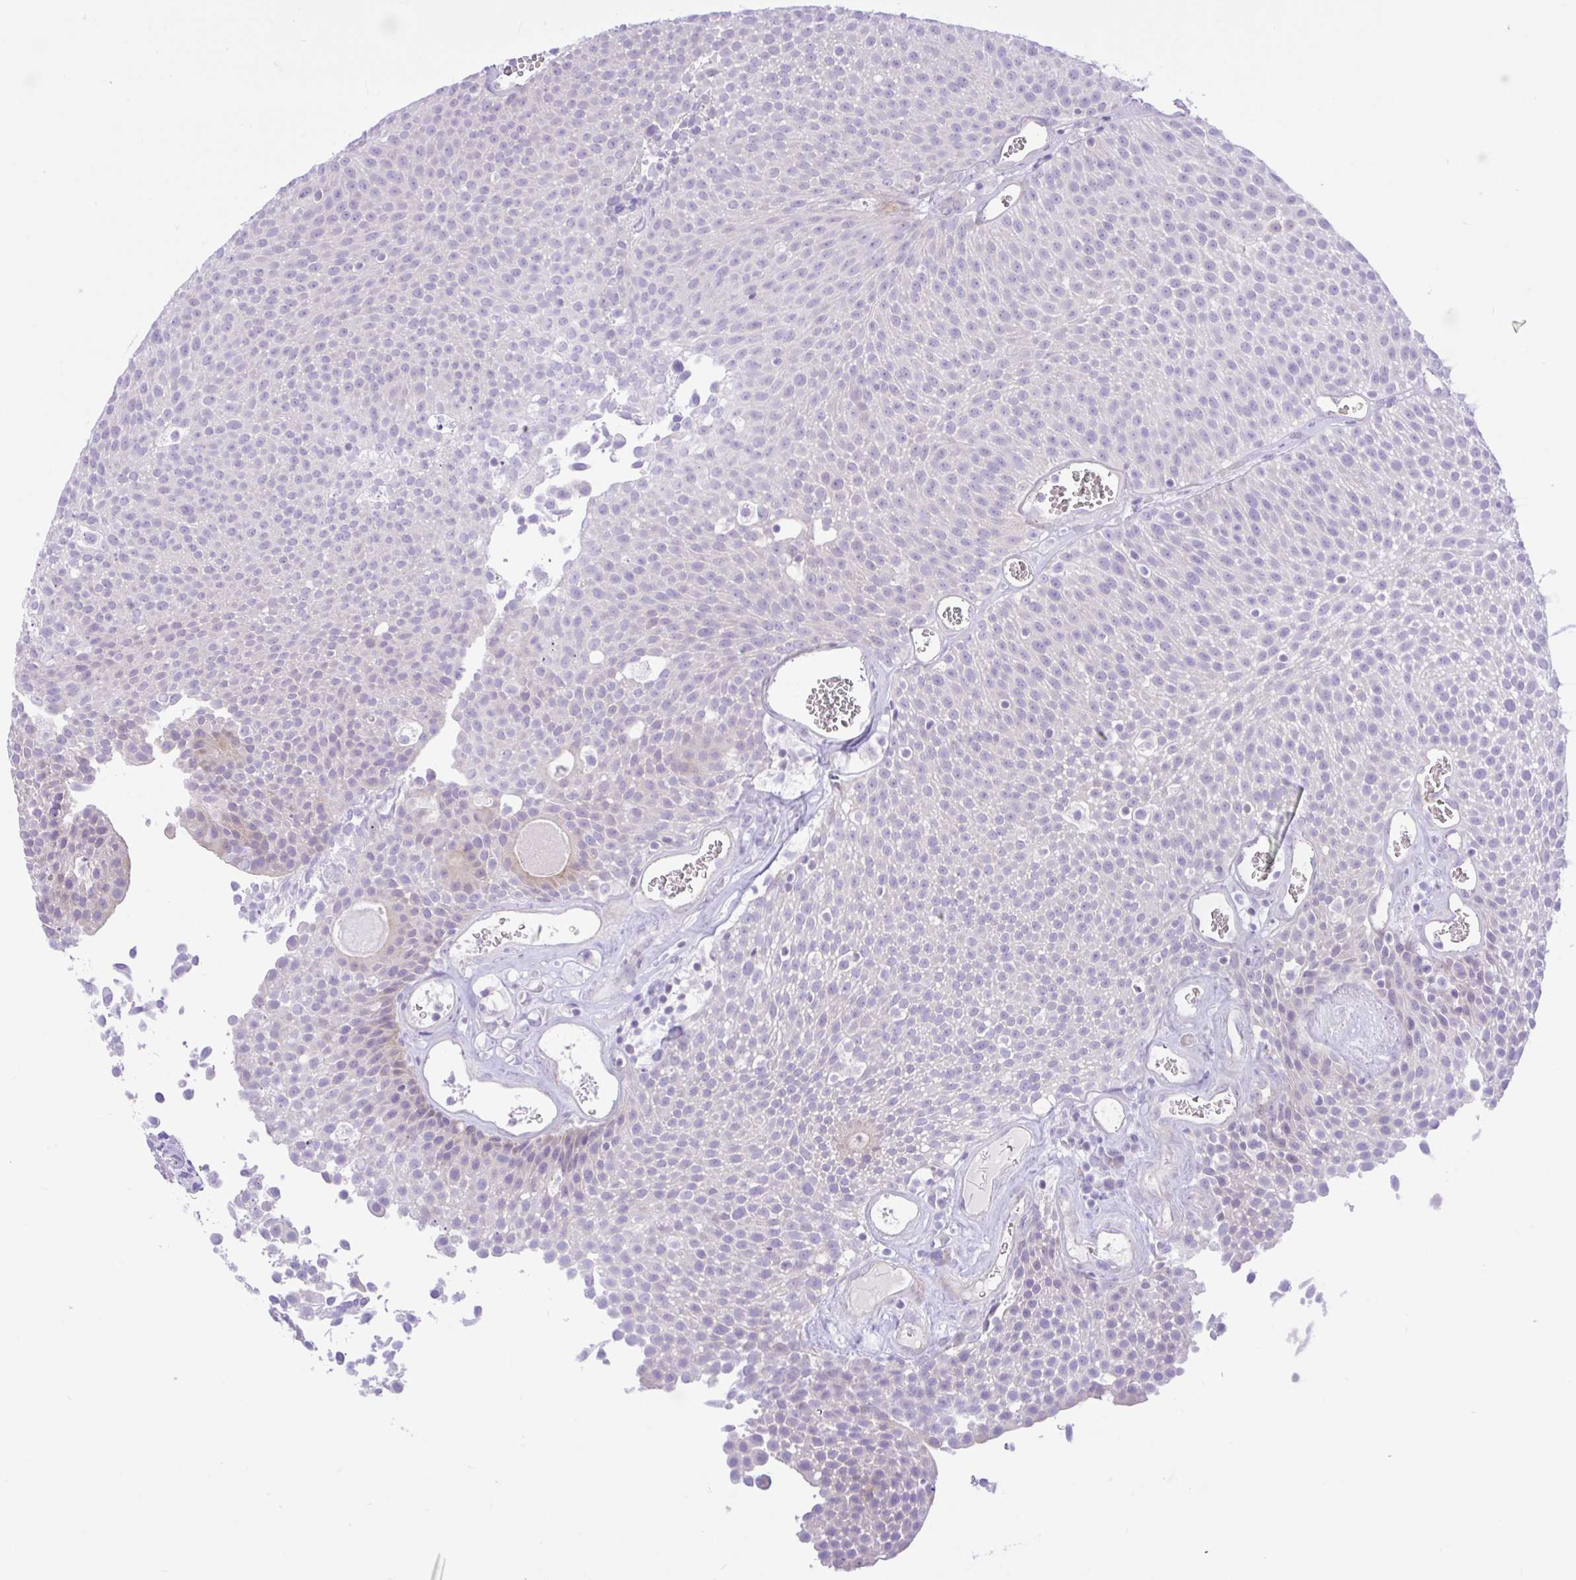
{"staining": {"intensity": "negative", "quantity": "none", "location": "none"}, "tissue": "urothelial cancer", "cell_type": "Tumor cells", "image_type": "cancer", "snomed": [{"axis": "morphology", "description": "Urothelial carcinoma, Low grade"}, {"axis": "topography", "description": "Urinary bladder"}], "caption": "A histopathology image of low-grade urothelial carcinoma stained for a protein shows no brown staining in tumor cells.", "gene": "ZNF101", "patient": {"sex": "female", "age": 79}}